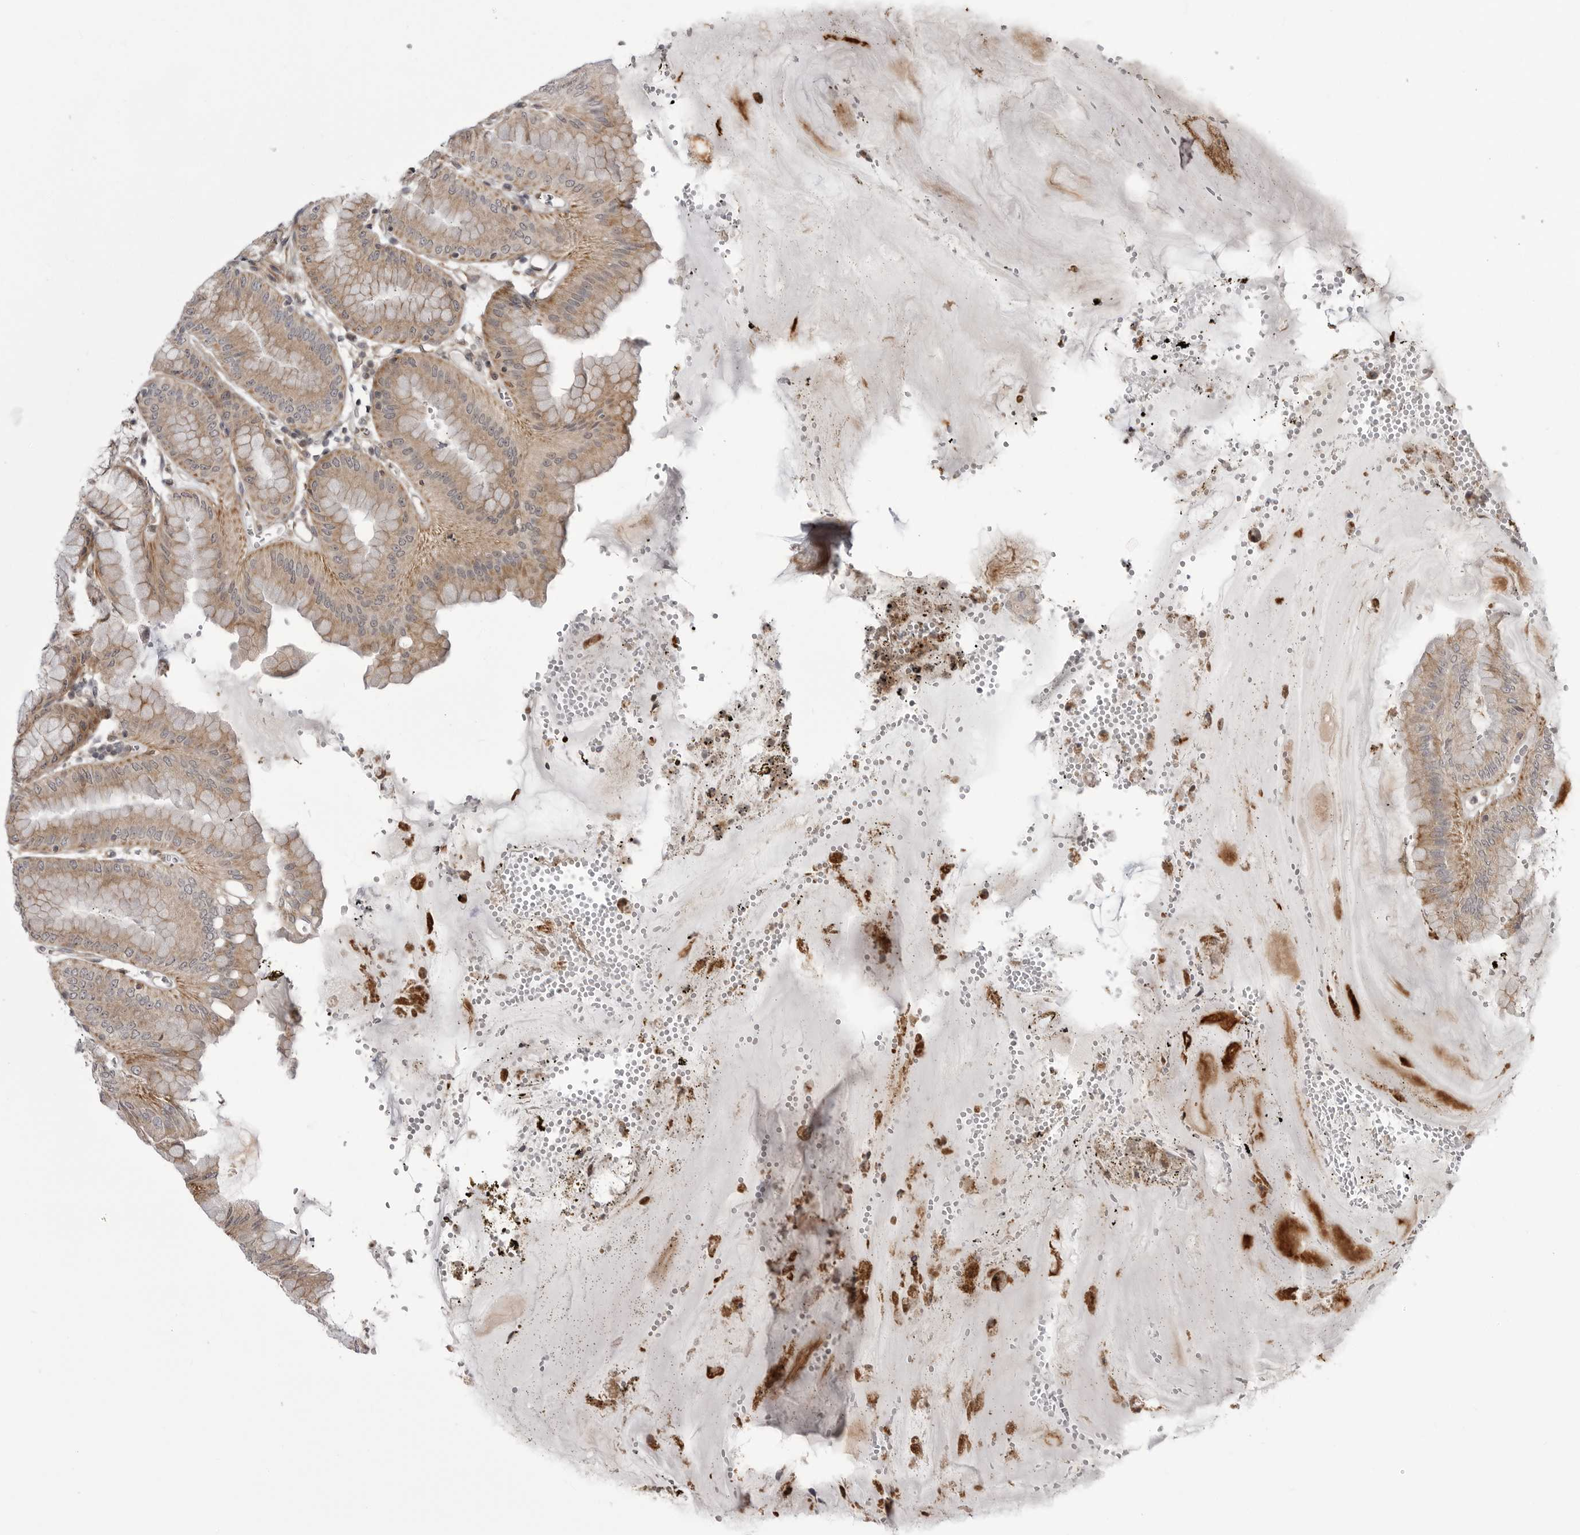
{"staining": {"intensity": "moderate", "quantity": "25%-75%", "location": "cytoplasmic/membranous"}, "tissue": "stomach", "cell_type": "Glandular cells", "image_type": "normal", "snomed": [{"axis": "morphology", "description": "Normal tissue, NOS"}, {"axis": "topography", "description": "Stomach, lower"}], "caption": "Protein analysis of unremarkable stomach shows moderate cytoplasmic/membranous staining in about 25%-75% of glandular cells.", "gene": "CCDC18", "patient": {"sex": "male", "age": 71}}